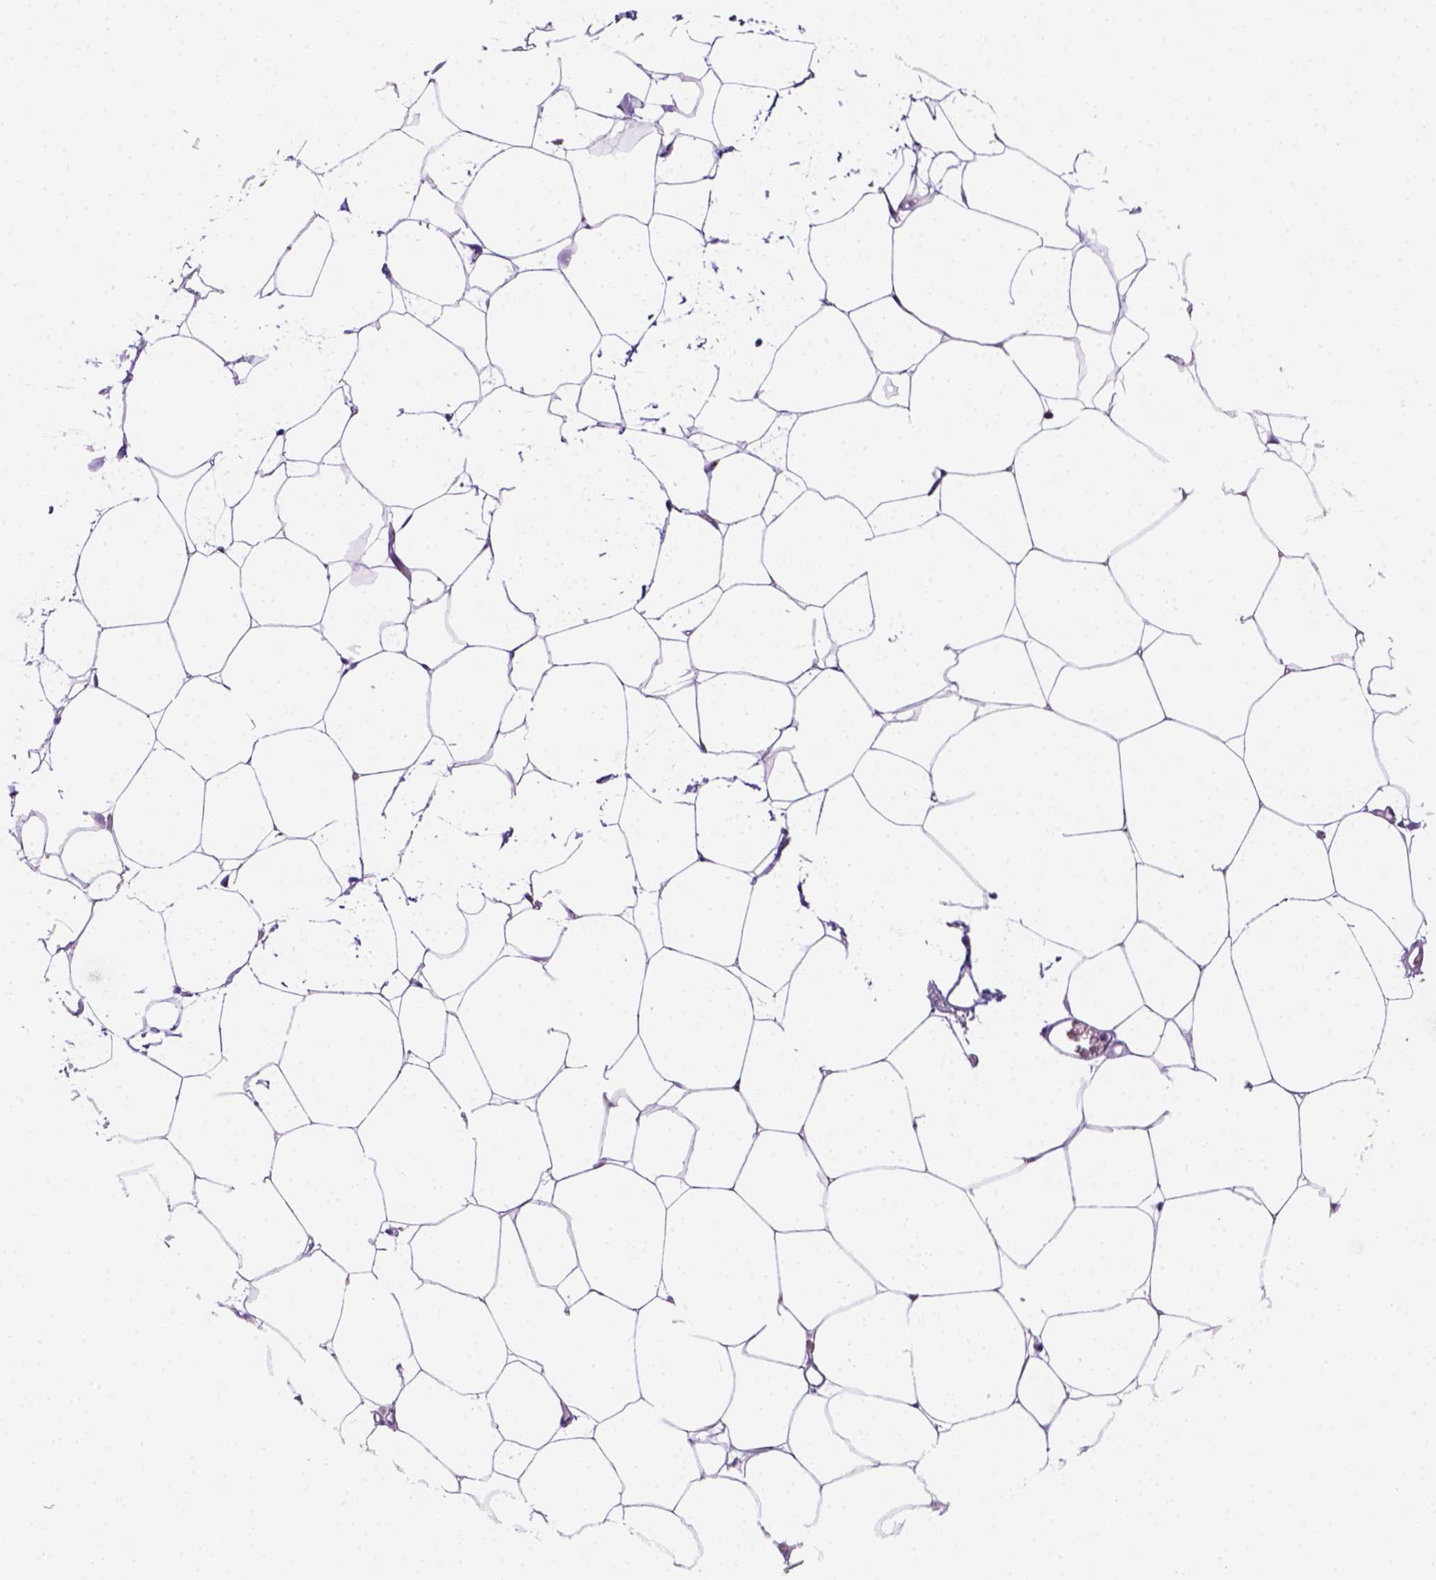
{"staining": {"intensity": "negative", "quantity": "none", "location": "none"}, "tissue": "adipose tissue", "cell_type": "Adipocytes", "image_type": "normal", "snomed": [{"axis": "morphology", "description": "Normal tissue, NOS"}, {"axis": "topography", "description": "Adipose tissue"}], "caption": "There is no significant positivity in adipocytes of adipose tissue. (DAB IHC, high magnification).", "gene": "CD3E", "patient": {"sex": "male", "age": 57}}